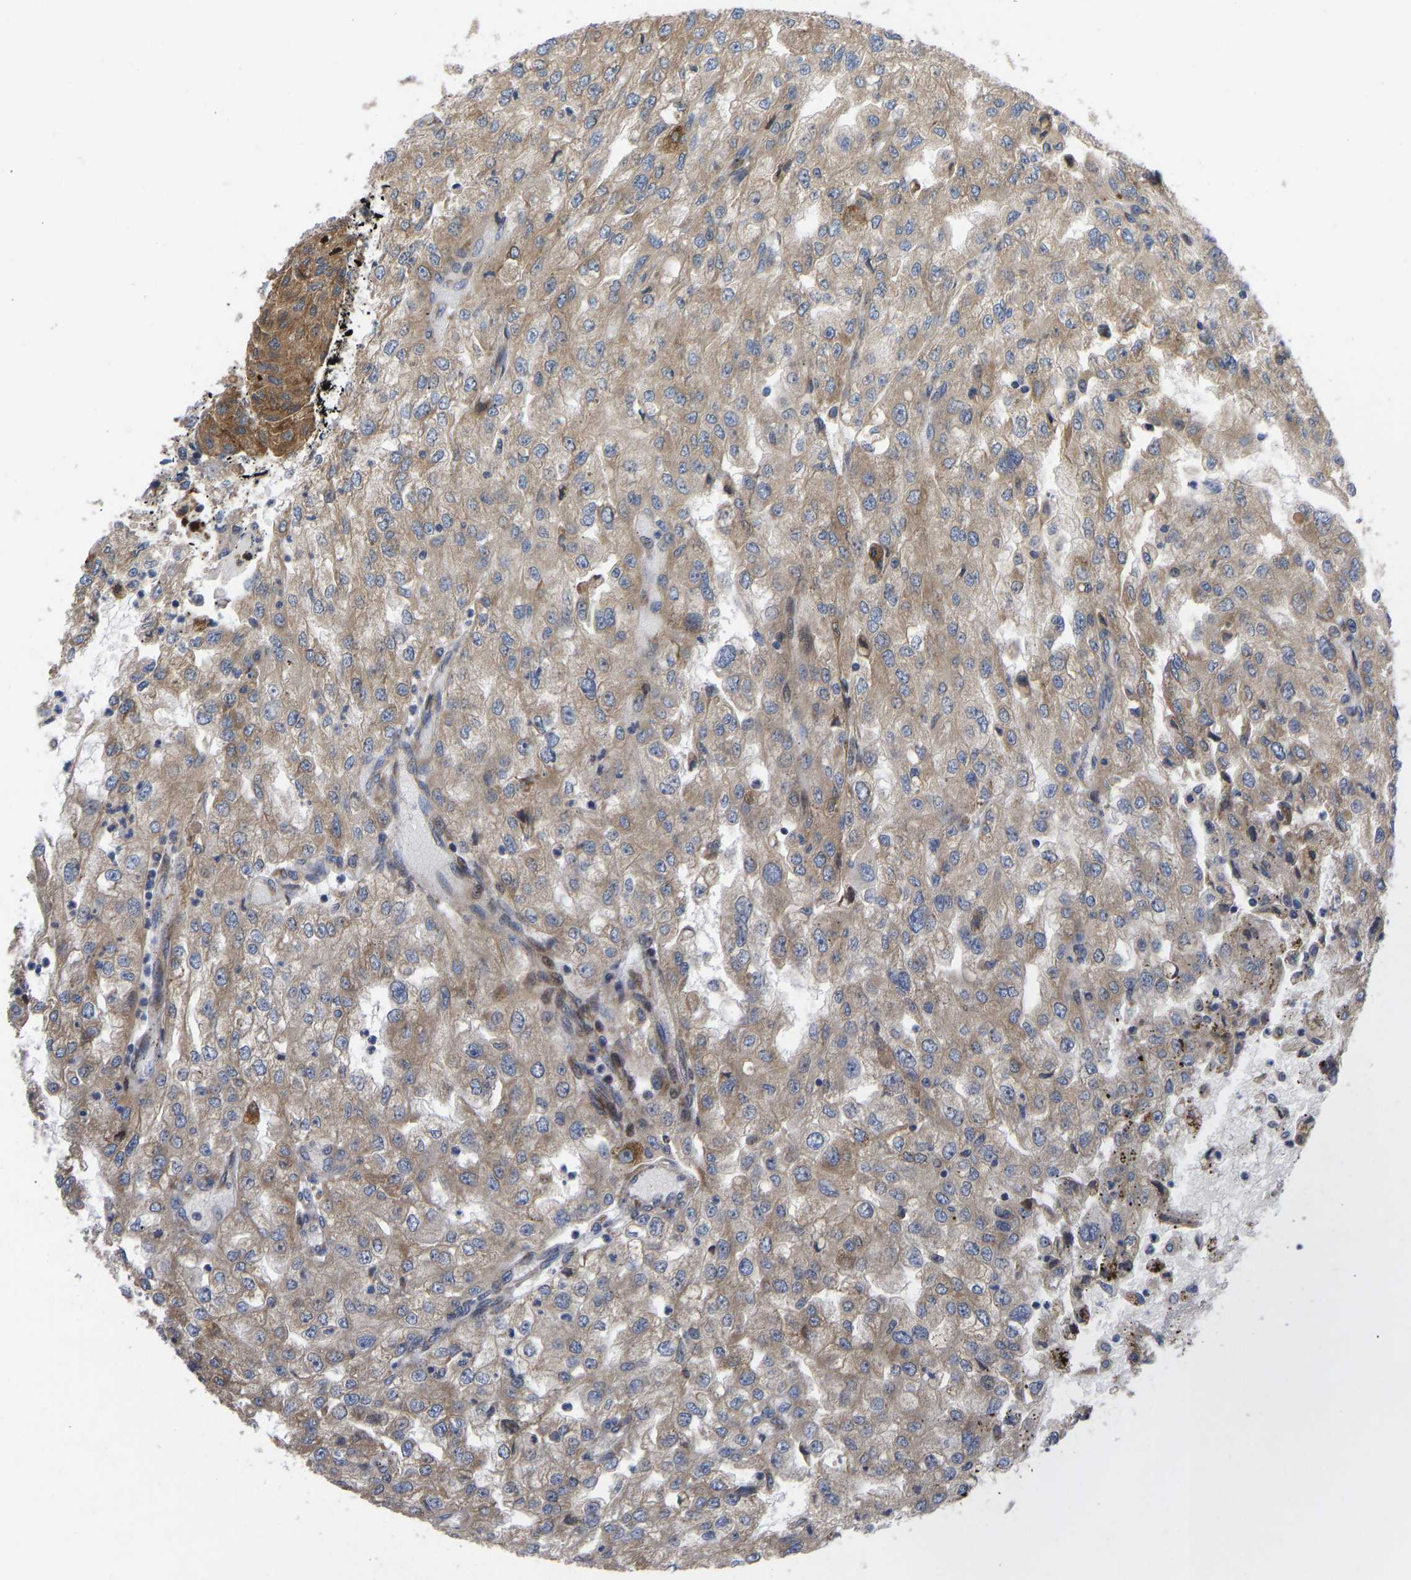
{"staining": {"intensity": "weak", "quantity": ">75%", "location": "cytoplasmic/membranous"}, "tissue": "renal cancer", "cell_type": "Tumor cells", "image_type": "cancer", "snomed": [{"axis": "morphology", "description": "Adenocarcinoma, NOS"}, {"axis": "topography", "description": "Kidney"}], "caption": "Immunohistochemical staining of human renal cancer displays low levels of weak cytoplasmic/membranous protein staining in approximately >75% of tumor cells.", "gene": "TMEM38B", "patient": {"sex": "female", "age": 54}}